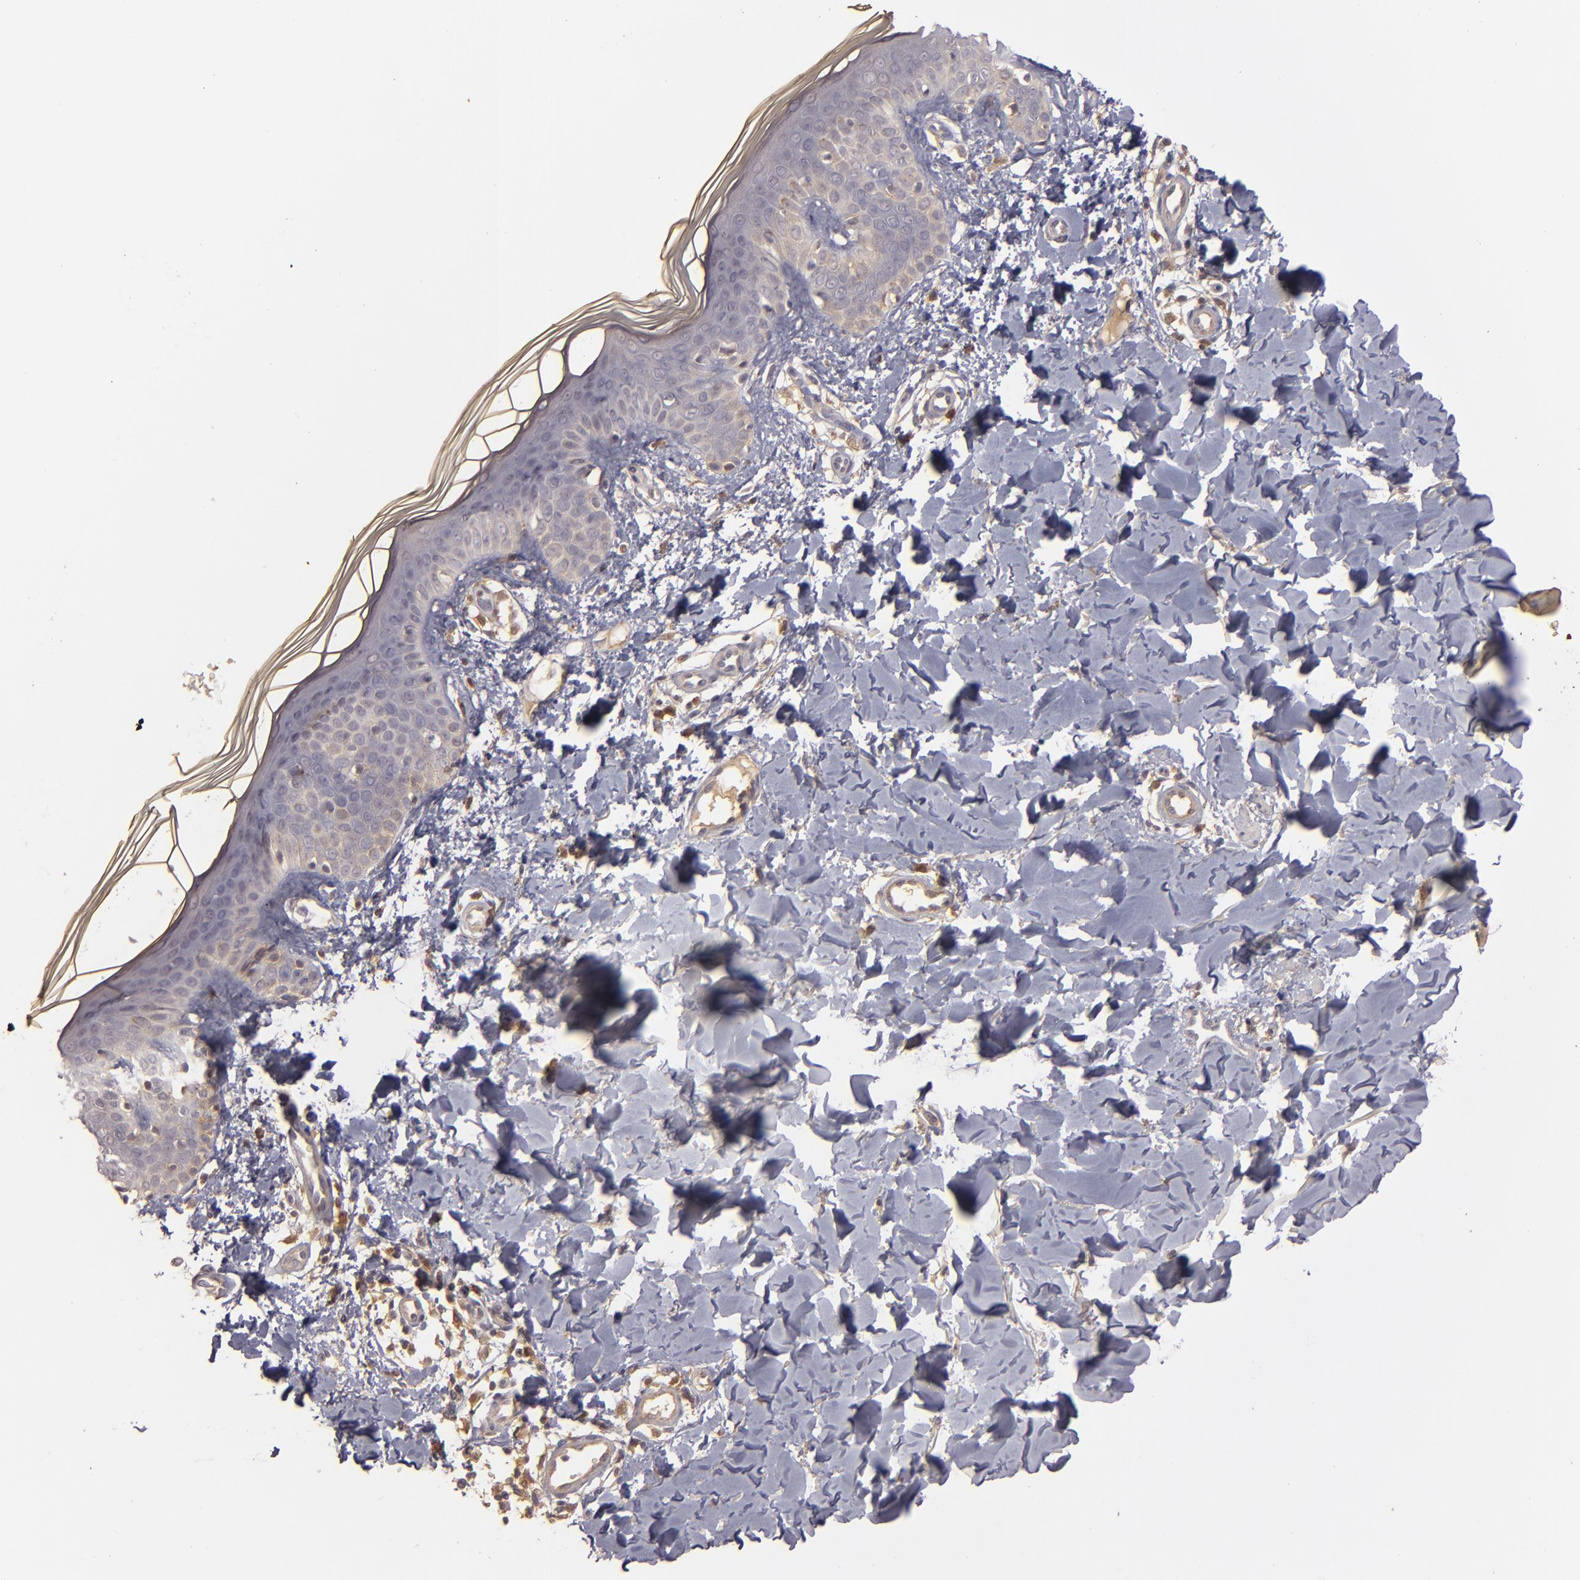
{"staining": {"intensity": "negative", "quantity": "none", "location": "none"}, "tissue": "skin", "cell_type": "Fibroblasts", "image_type": "normal", "snomed": [{"axis": "morphology", "description": "Normal tissue, NOS"}, {"axis": "topography", "description": "Skin"}], "caption": "Immunohistochemistry of normal human skin shows no positivity in fibroblasts. The staining is performed using DAB brown chromogen with nuclei counter-stained in using hematoxylin.", "gene": "PRKCD", "patient": {"sex": "male", "age": 32}}